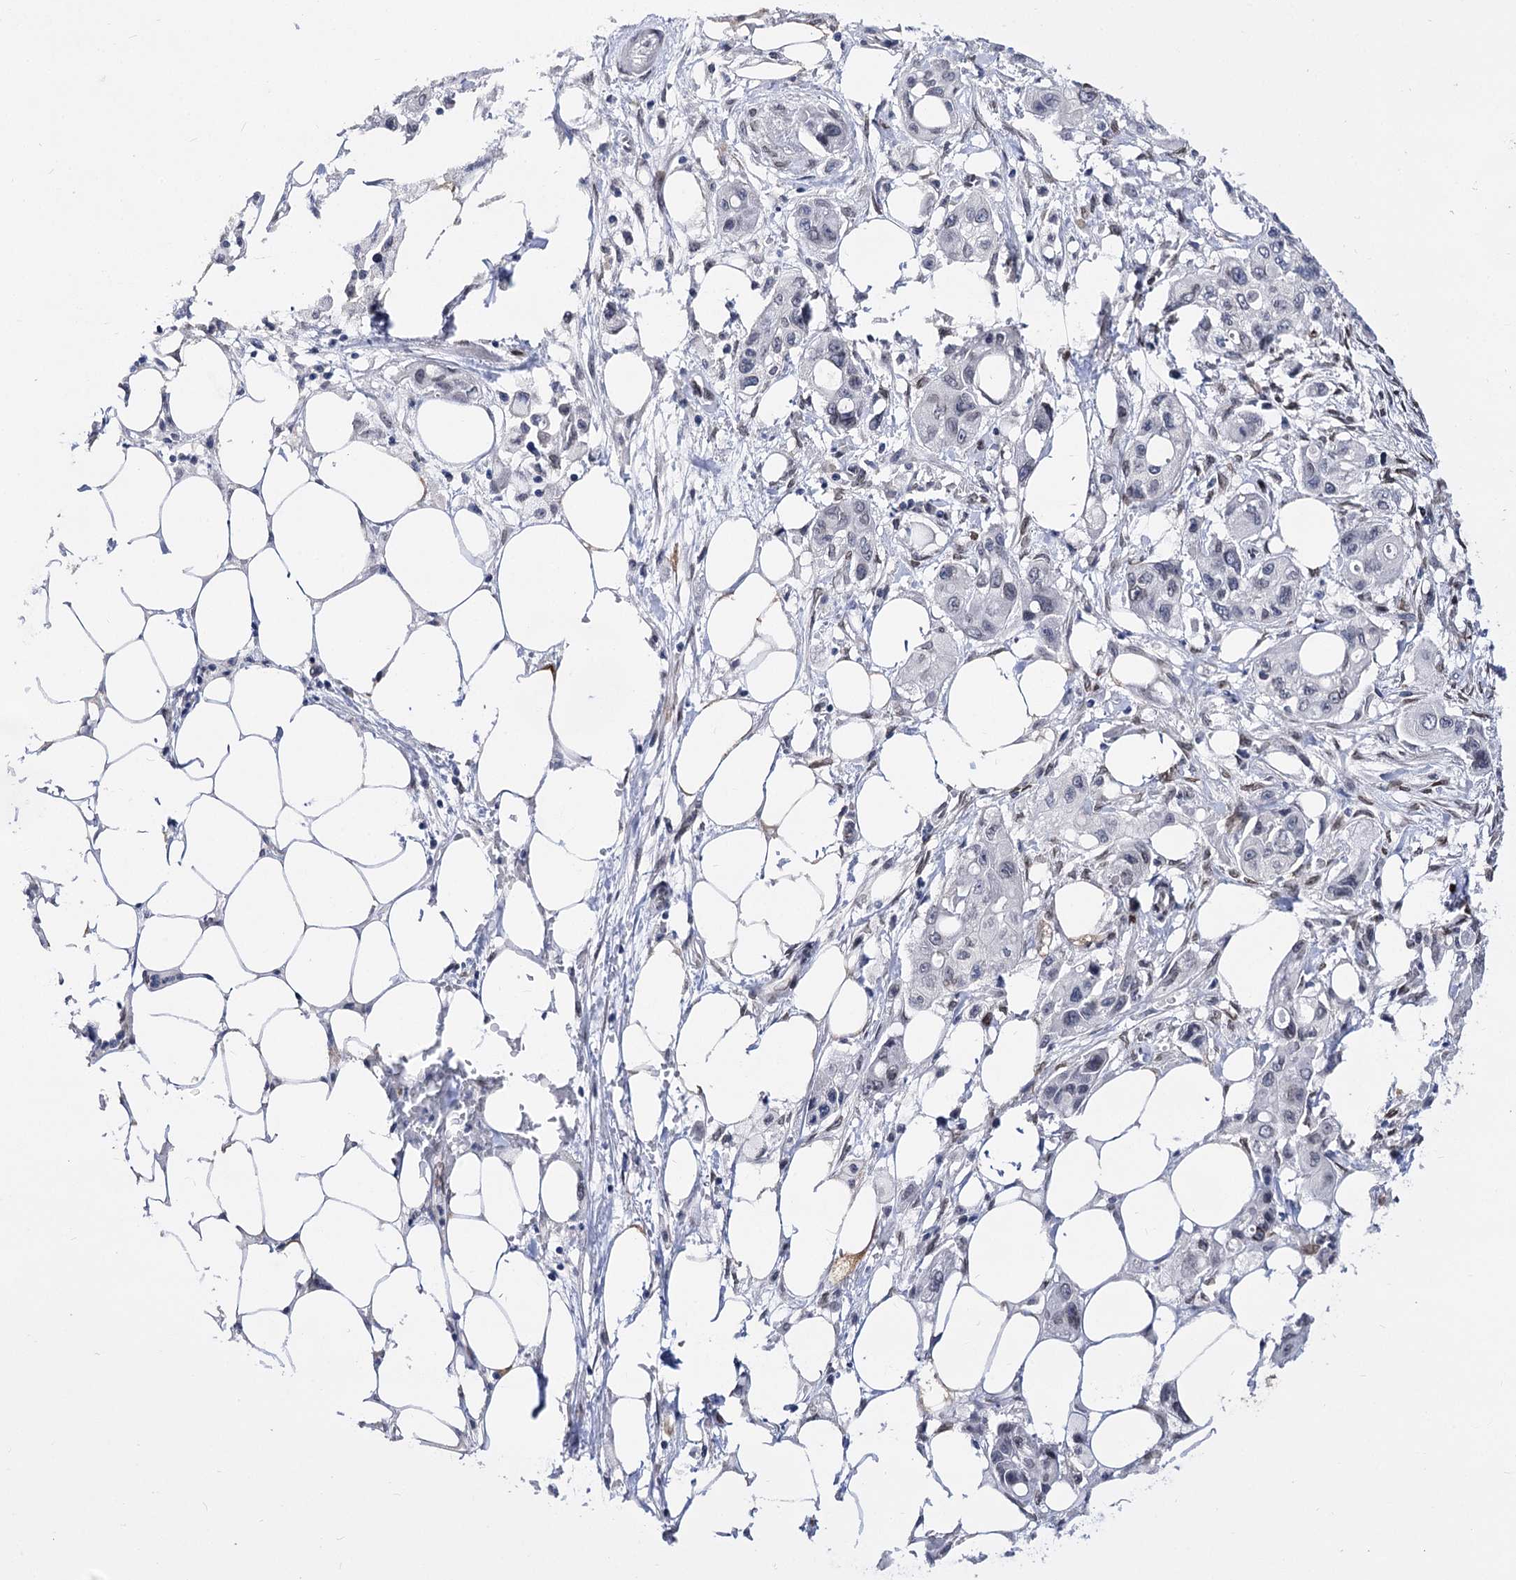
{"staining": {"intensity": "negative", "quantity": "none", "location": "none"}, "tissue": "pancreatic cancer", "cell_type": "Tumor cells", "image_type": "cancer", "snomed": [{"axis": "morphology", "description": "Adenocarcinoma, NOS"}, {"axis": "topography", "description": "Pancreas"}], "caption": "This histopathology image is of pancreatic adenocarcinoma stained with immunohistochemistry (IHC) to label a protein in brown with the nuclei are counter-stained blue. There is no positivity in tumor cells.", "gene": "TMEM201", "patient": {"sex": "male", "age": 75}}